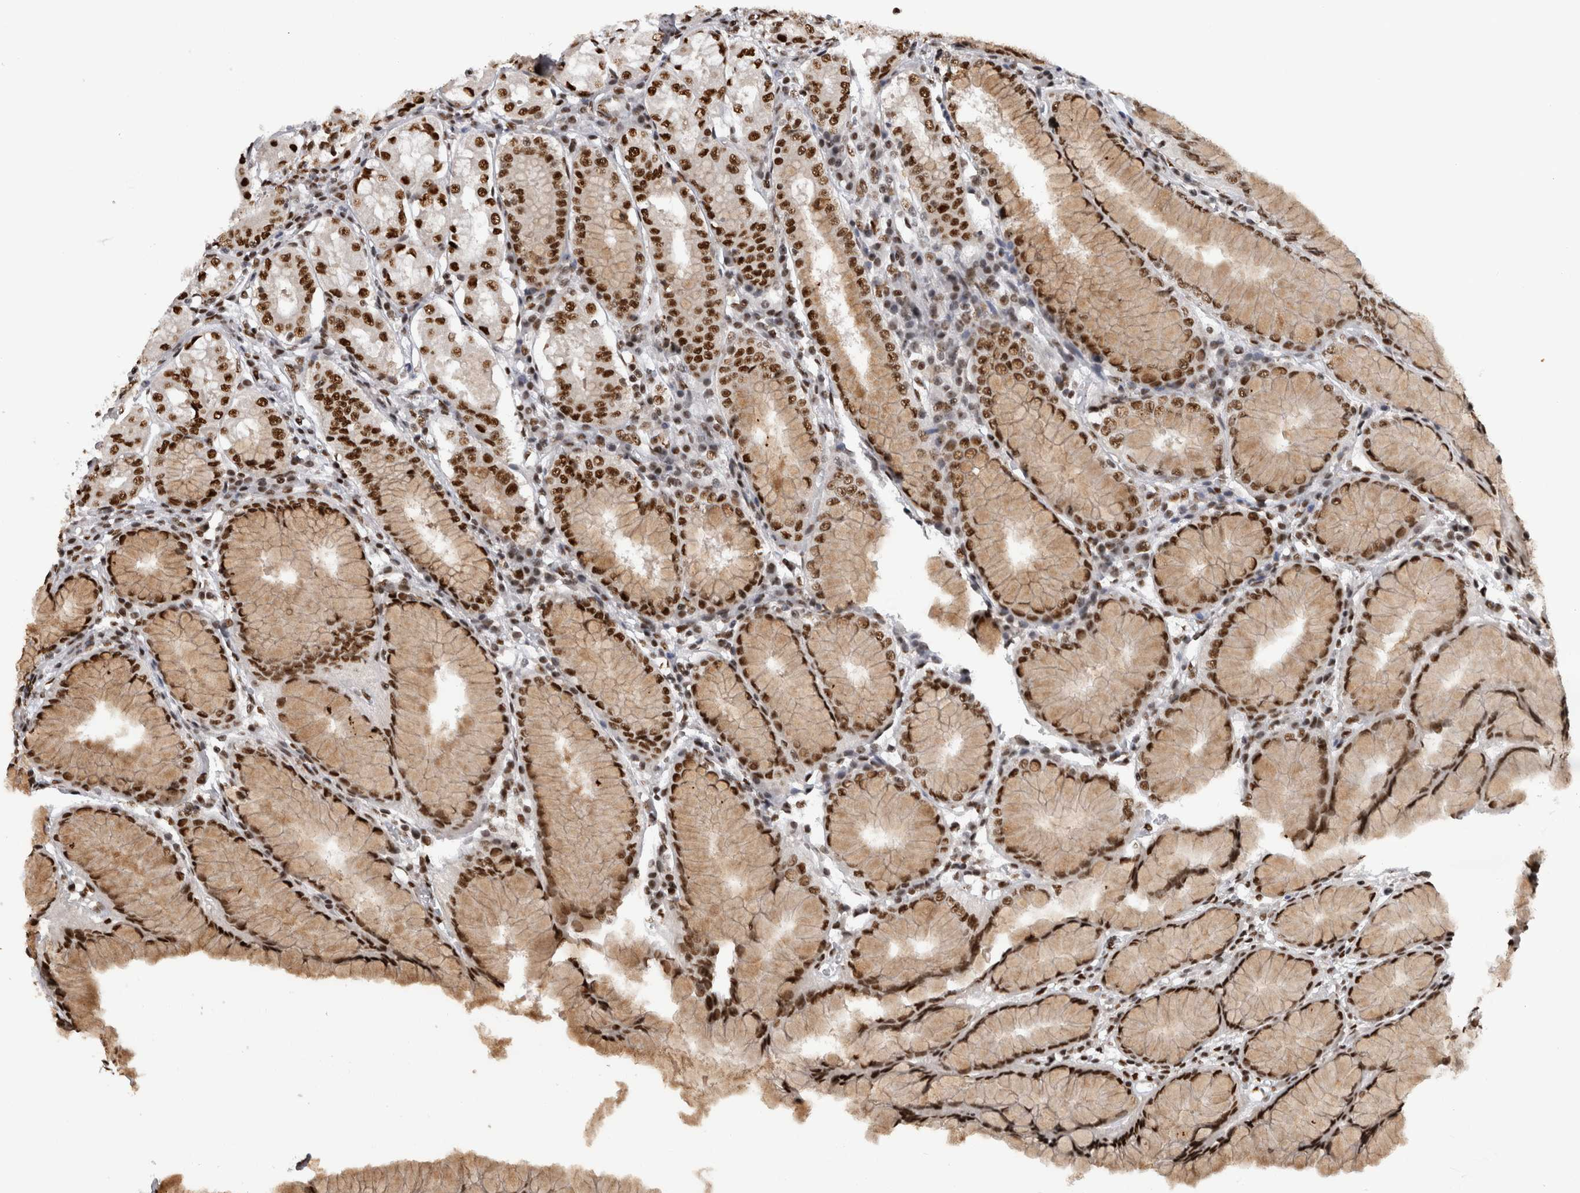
{"staining": {"intensity": "strong", "quantity": ">75%", "location": "nuclear"}, "tissue": "stomach", "cell_type": "Glandular cells", "image_type": "normal", "snomed": [{"axis": "morphology", "description": "Normal tissue, NOS"}, {"axis": "topography", "description": "Stomach, lower"}], "caption": "High-magnification brightfield microscopy of unremarkable stomach stained with DAB (3,3'-diaminobenzidine) (brown) and counterstained with hematoxylin (blue). glandular cells exhibit strong nuclear expression is present in approximately>75% of cells.", "gene": "ZSCAN2", "patient": {"sex": "female", "age": 56}}